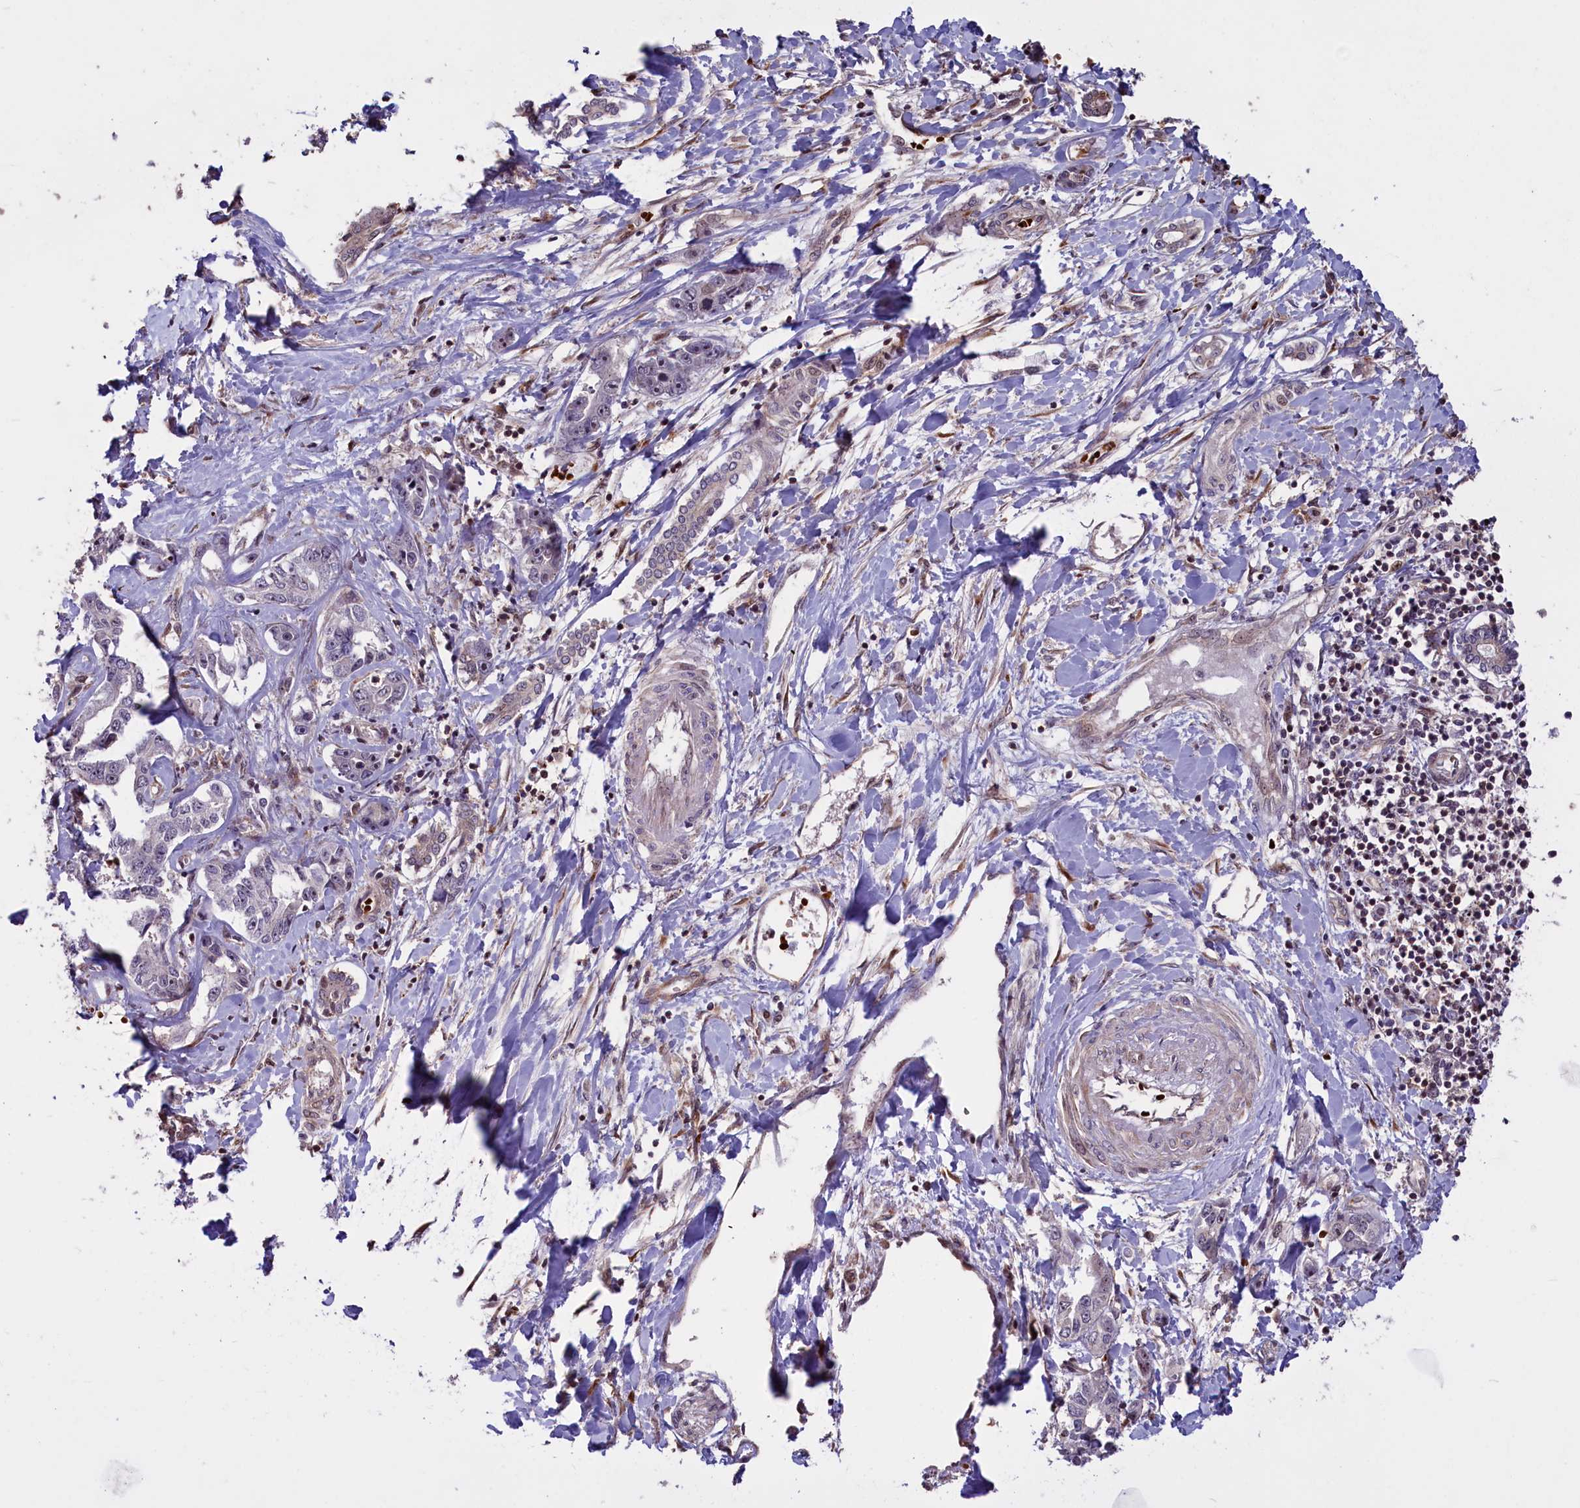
{"staining": {"intensity": "negative", "quantity": "none", "location": "none"}, "tissue": "liver cancer", "cell_type": "Tumor cells", "image_type": "cancer", "snomed": [{"axis": "morphology", "description": "Cholangiocarcinoma"}, {"axis": "topography", "description": "Liver"}], "caption": "Human liver cancer (cholangiocarcinoma) stained for a protein using immunohistochemistry (IHC) shows no positivity in tumor cells.", "gene": "SHFL", "patient": {"sex": "male", "age": 59}}